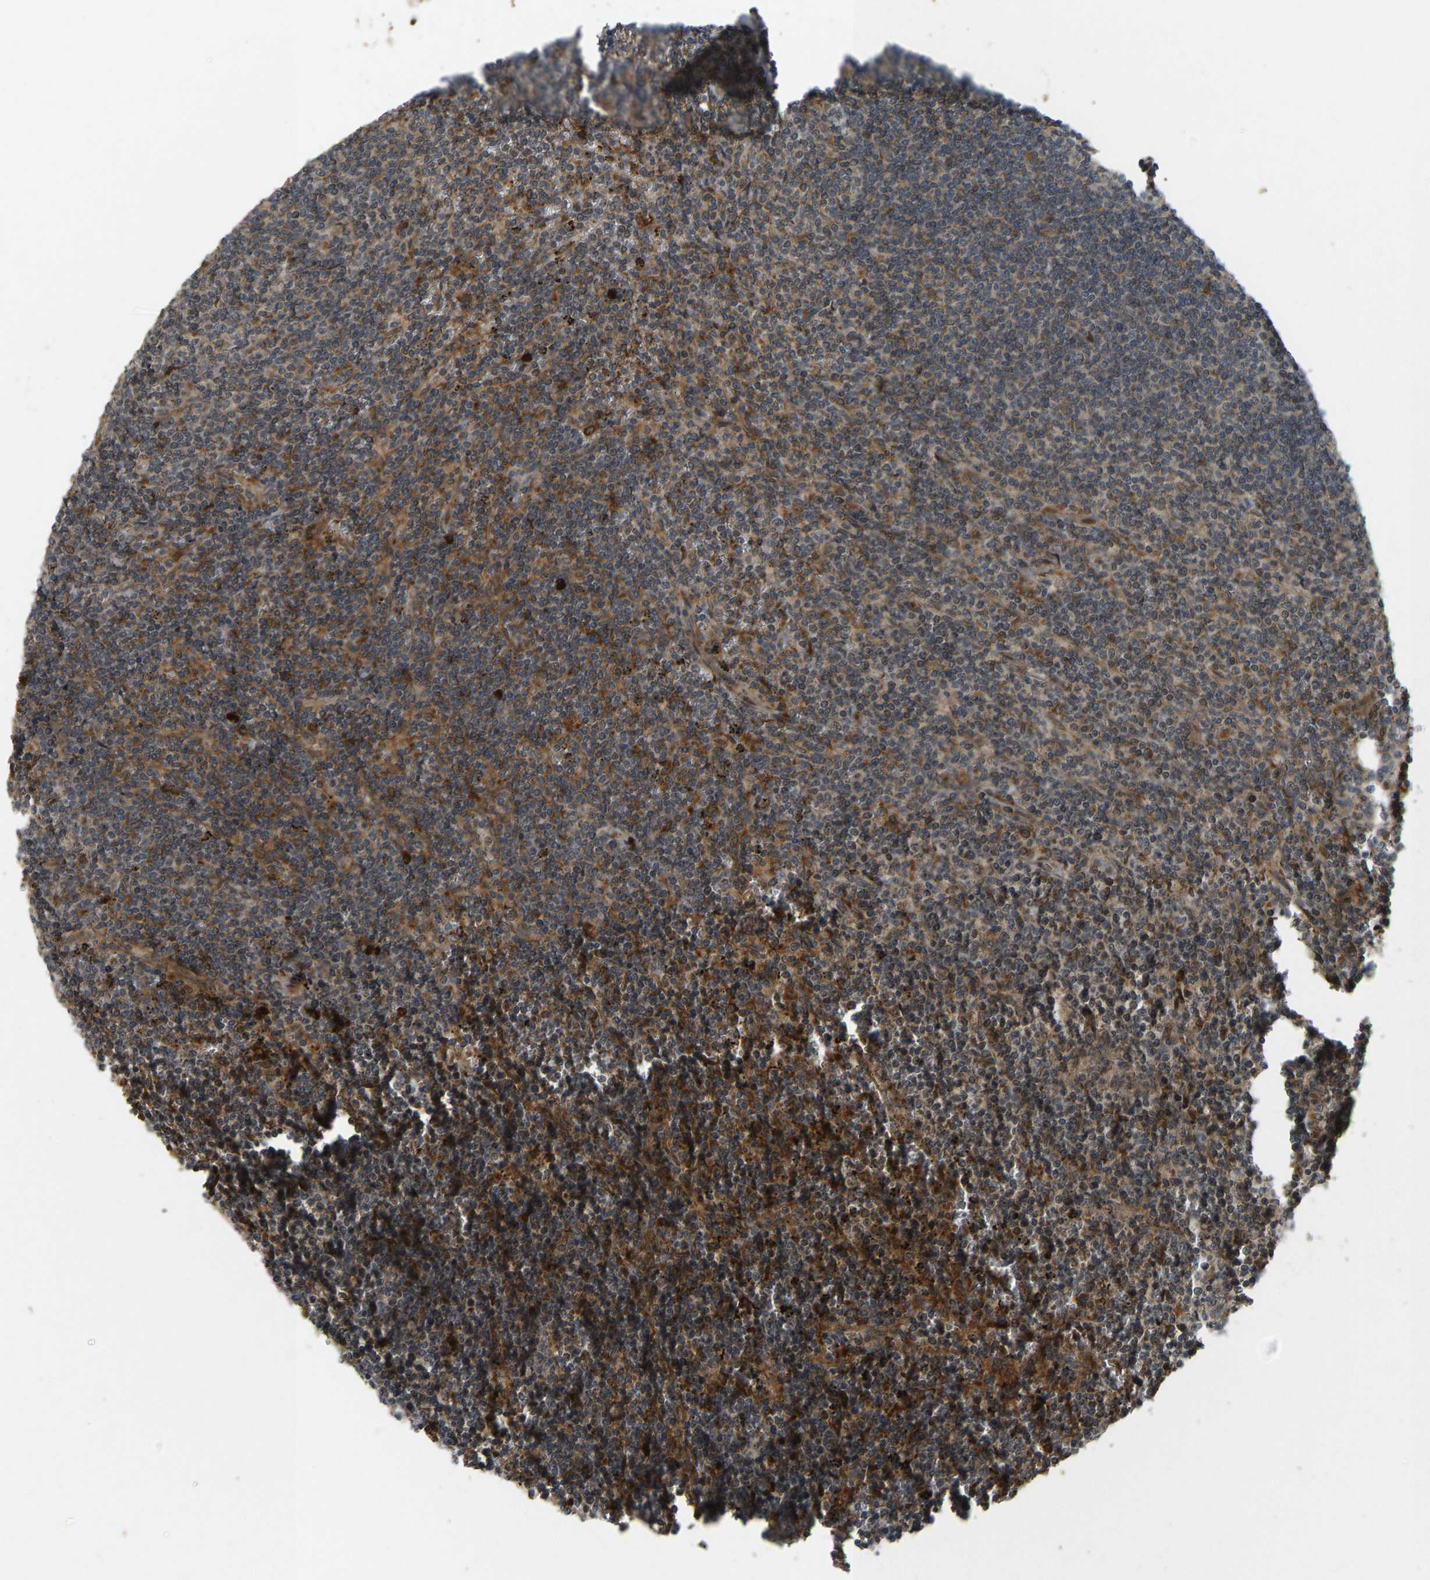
{"staining": {"intensity": "moderate", "quantity": ">75%", "location": "cytoplasmic/membranous"}, "tissue": "lymphoma", "cell_type": "Tumor cells", "image_type": "cancer", "snomed": [{"axis": "morphology", "description": "Malignant lymphoma, non-Hodgkin's type, Low grade"}, {"axis": "topography", "description": "Spleen"}], "caption": "This micrograph shows immunohistochemistry staining of human lymphoma, with medium moderate cytoplasmic/membranous positivity in approximately >75% of tumor cells.", "gene": "RPN2", "patient": {"sex": "female", "age": 50}}